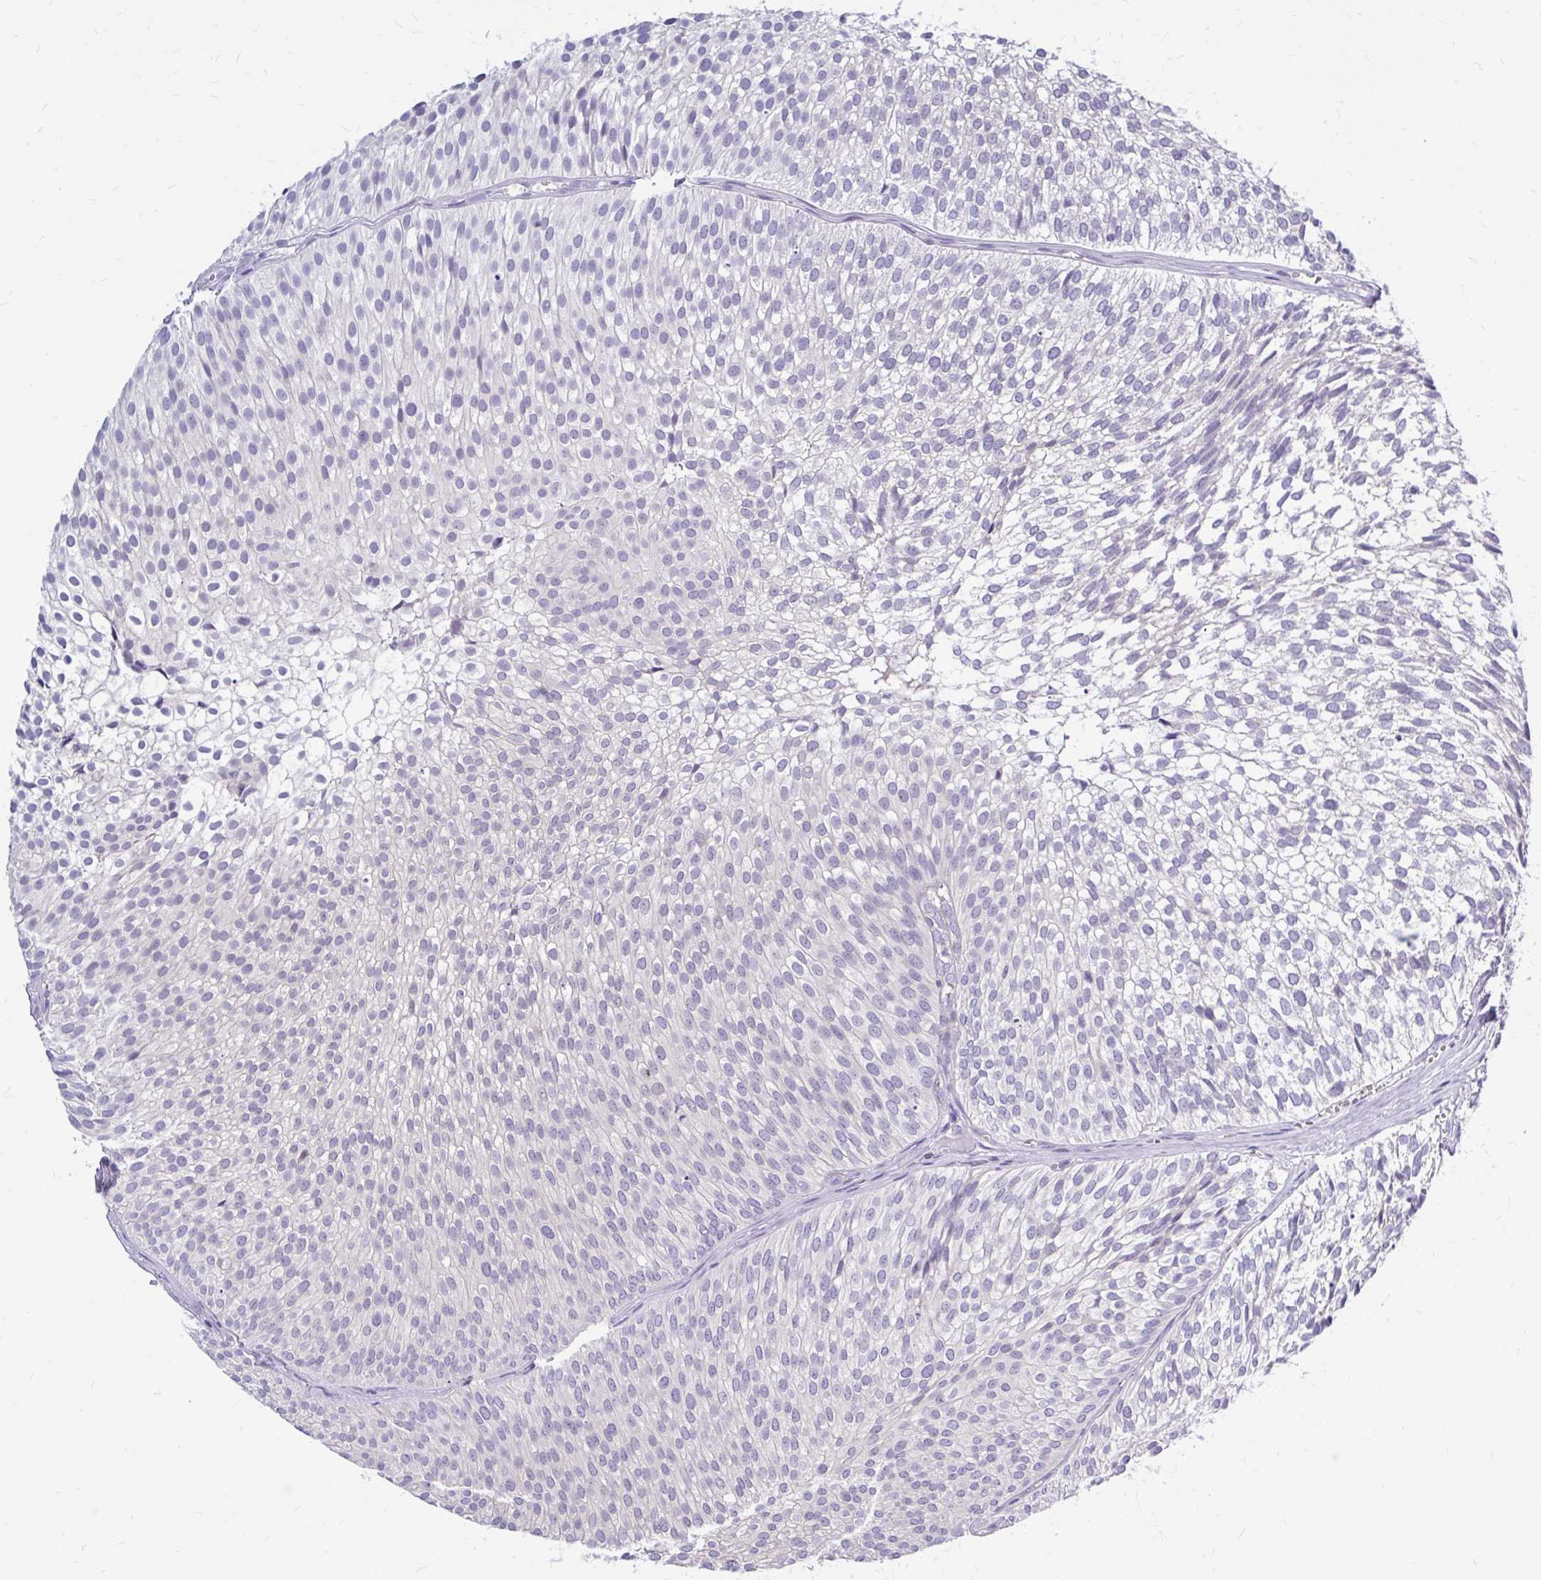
{"staining": {"intensity": "negative", "quantity": "none", "location": "none"}, "tissue": "urothelial cancer", "cell_type": "Tumor cells", "image_type": "cancer", "snomed": [{"axis": "morphology", "description": "Urothelial carcinoma, Low grade"}, {"axis": "topography", "description": "Urinary bladder"}], "caption": "The photomicrograph demonstrates no staining of tumor cells in urothelial cancer.", "gene": "MAP1LC3A", "patient": {"sex": "male", "age": 91}}